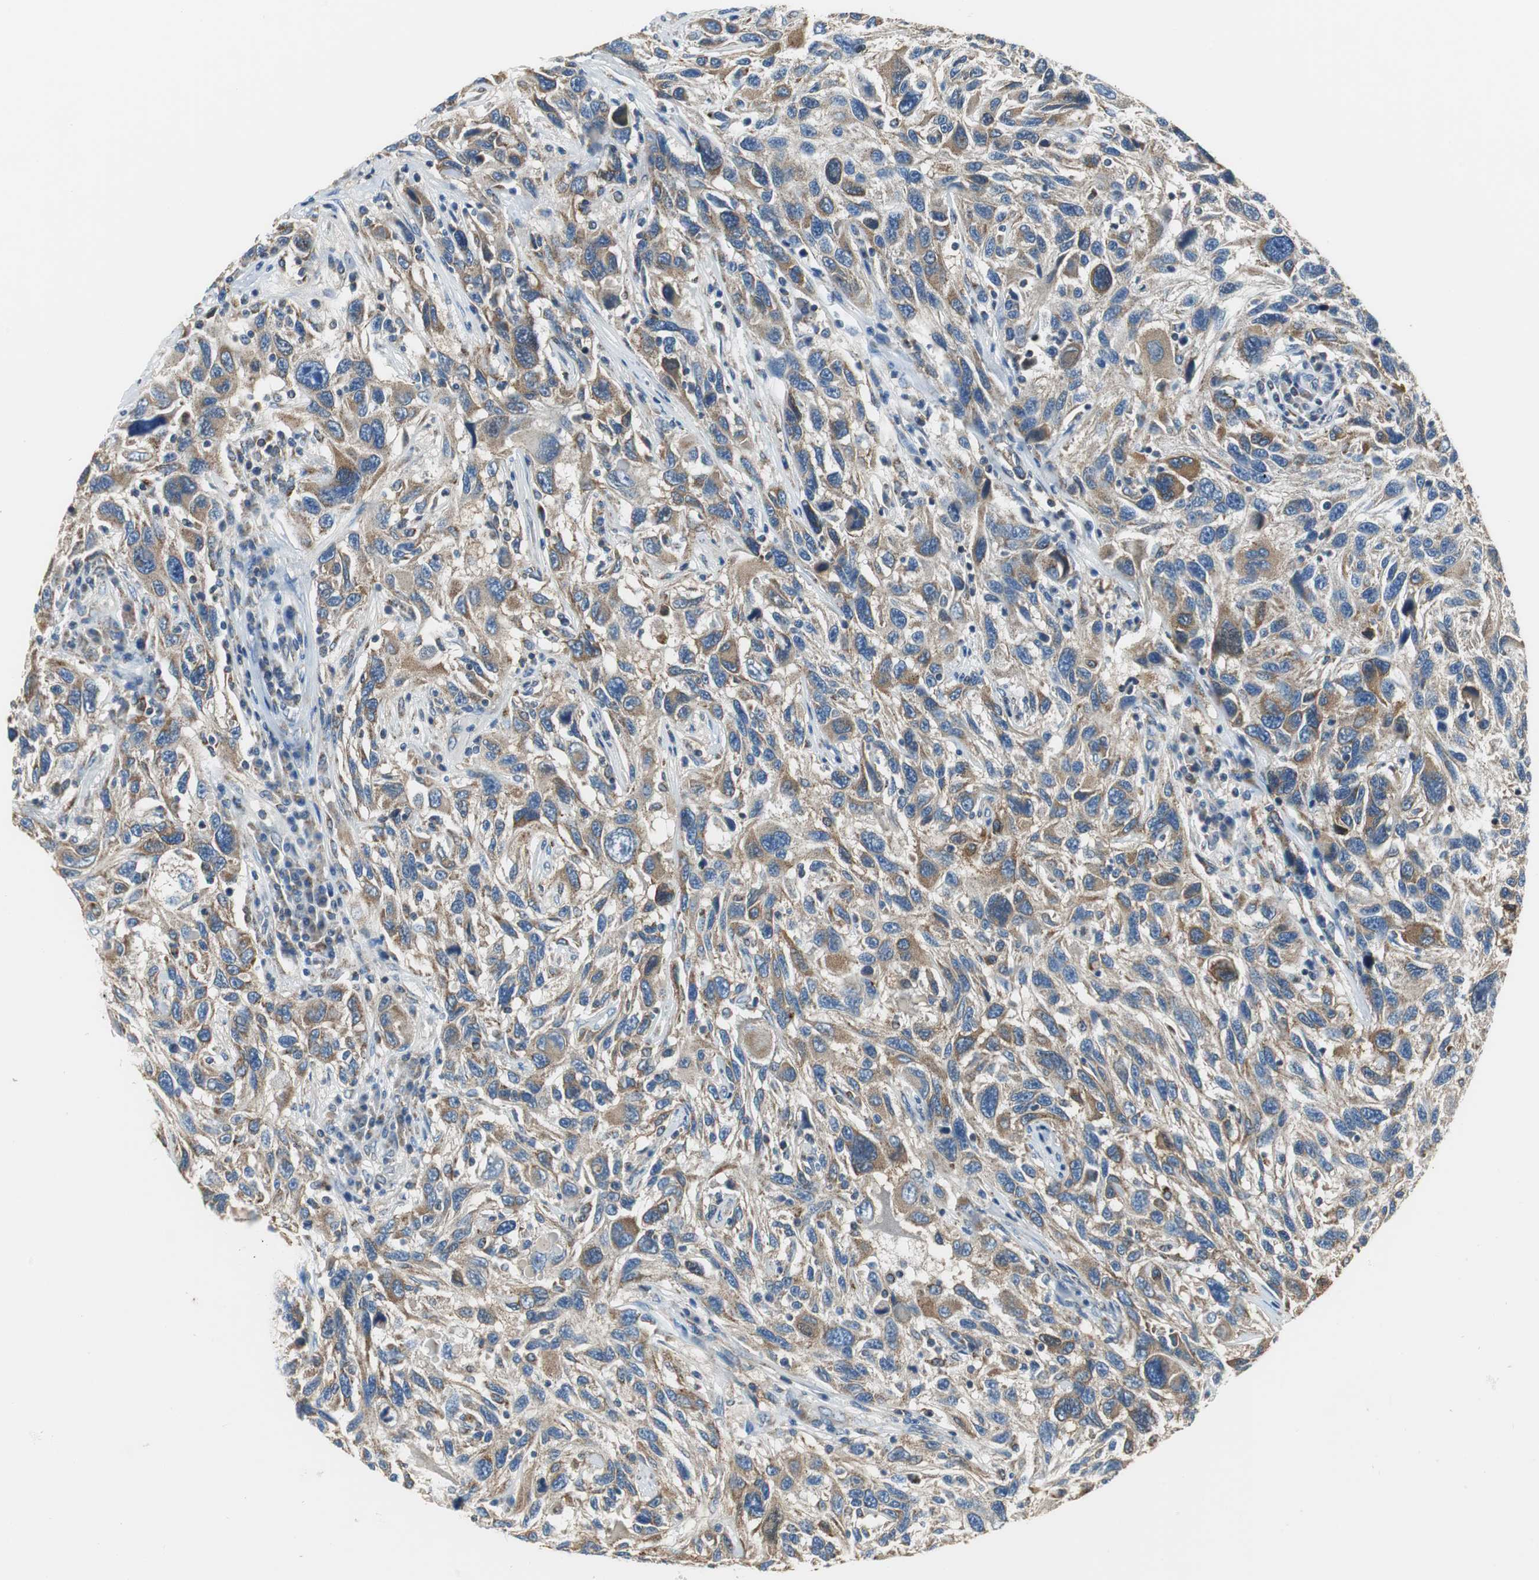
{"staining": {"intensity": "moderate", "quantity": ">75%", "location": "cytoplasmic/membranous"}, "tissue": "melanoma", "cell_type": "Tumor cells", "image_type": "cancer", "snomed": [{"axis": "morphology", "description": "Malignant melanoma, NOS"}, {"axis": "topography", "description": "Skin"}], "caption": "Melanoma stained with a protein marker reveals moderate staining in tumor cells.", "gene": "GSTK1", "patient": {"sex": "male", "age": 53}}